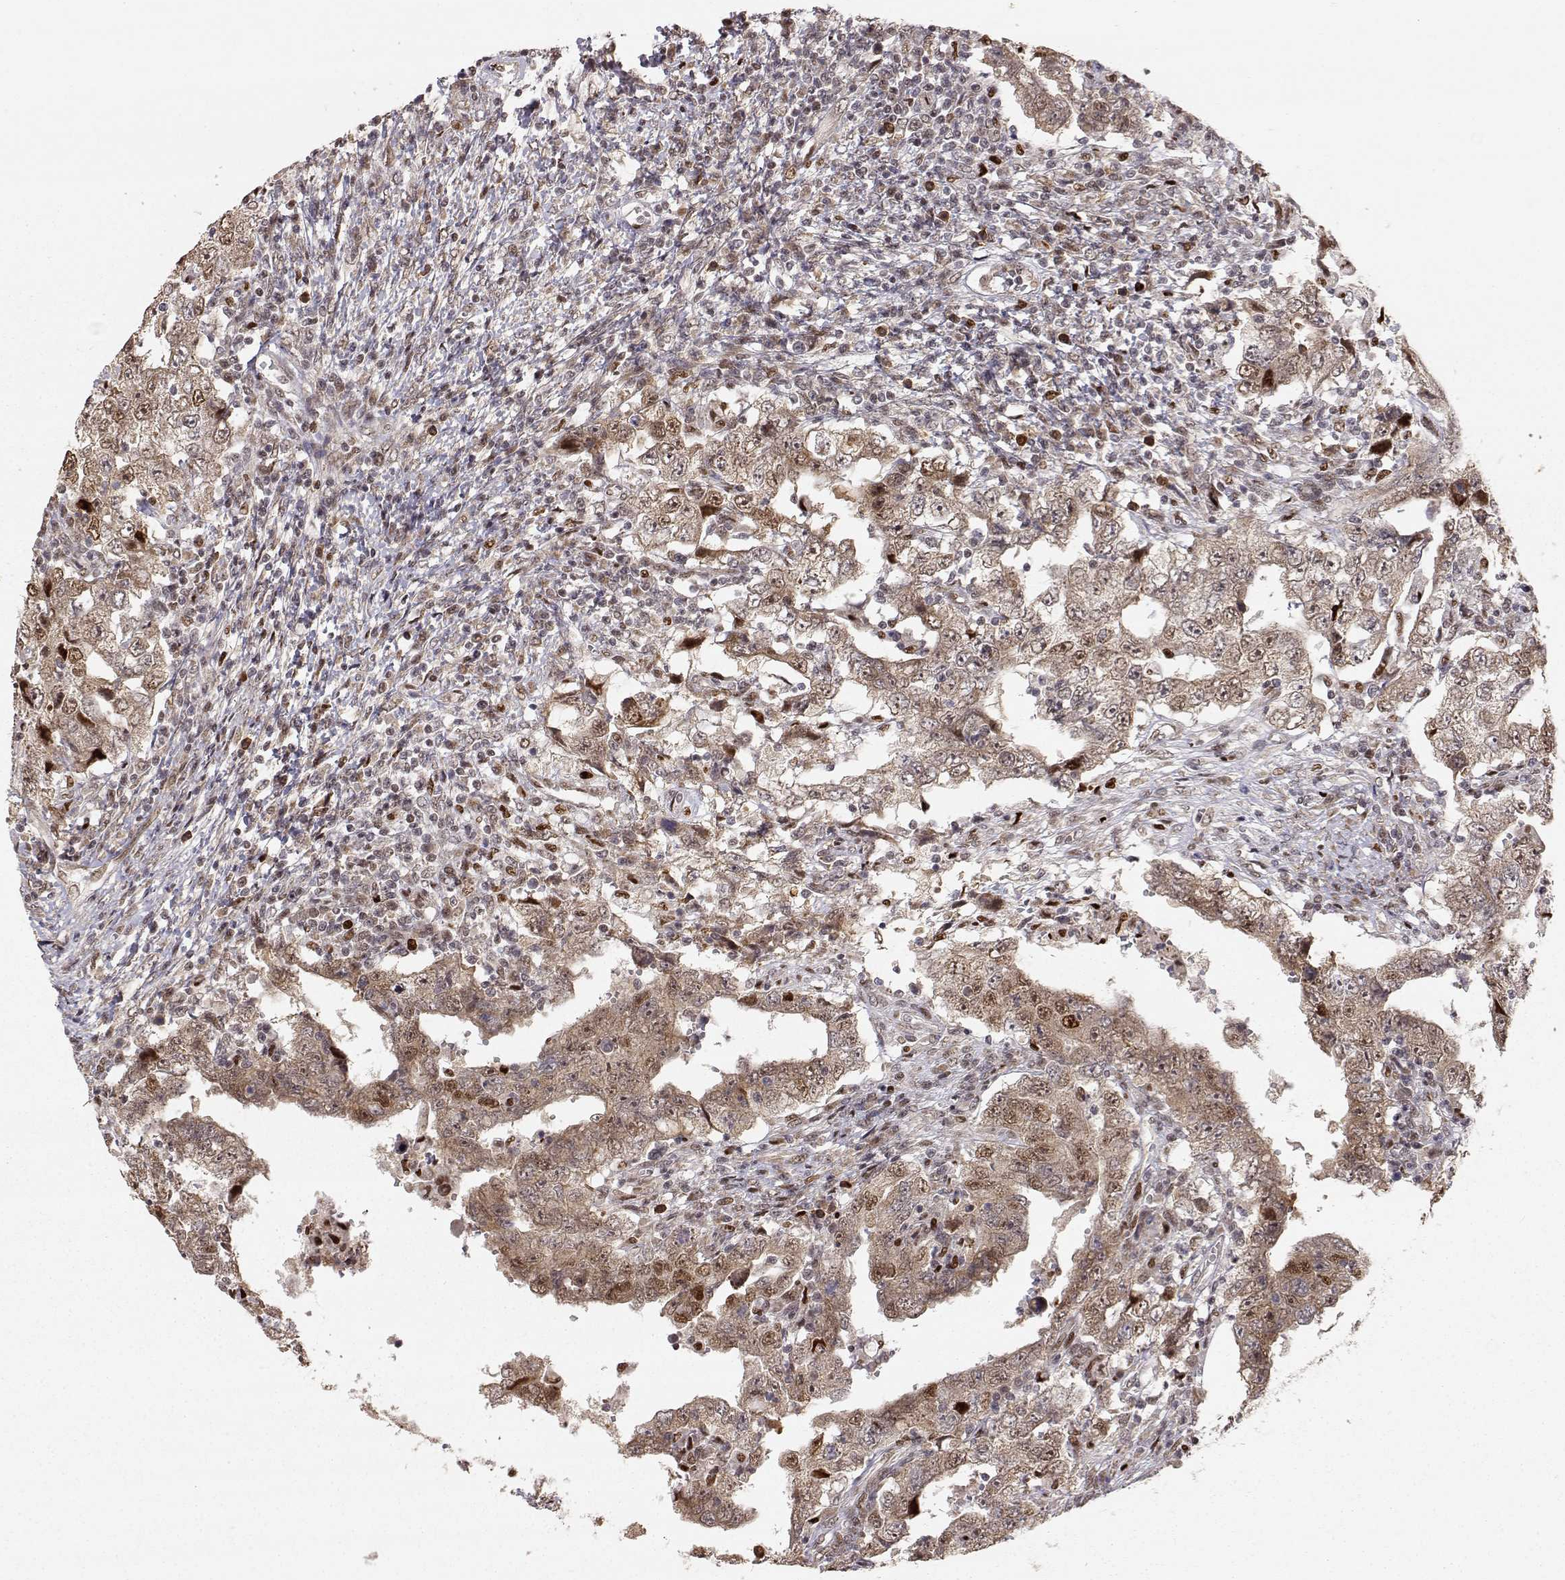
{"staining": {"intensity": "moderate", "quantity": ">75%", "location": "cytoplasmic/membranous"}, "tissue": "testis cancer", "cell_type": "Tumor cells", "image_type": "cancer", "snomed": [{"axis": "morphology", "description": "Carcinoma, Embryonal, NOS"}, {"axis": "topography", "description": "Testis"}], "caption": "Protein expression analysis of human embryonal carcinoma (testis) reveals moderate cytoplasmic/membranous expression in approximately >75% of tumor cells.", "gene": "BRCA1", "patient": {"sex": "male", "age": 26}}